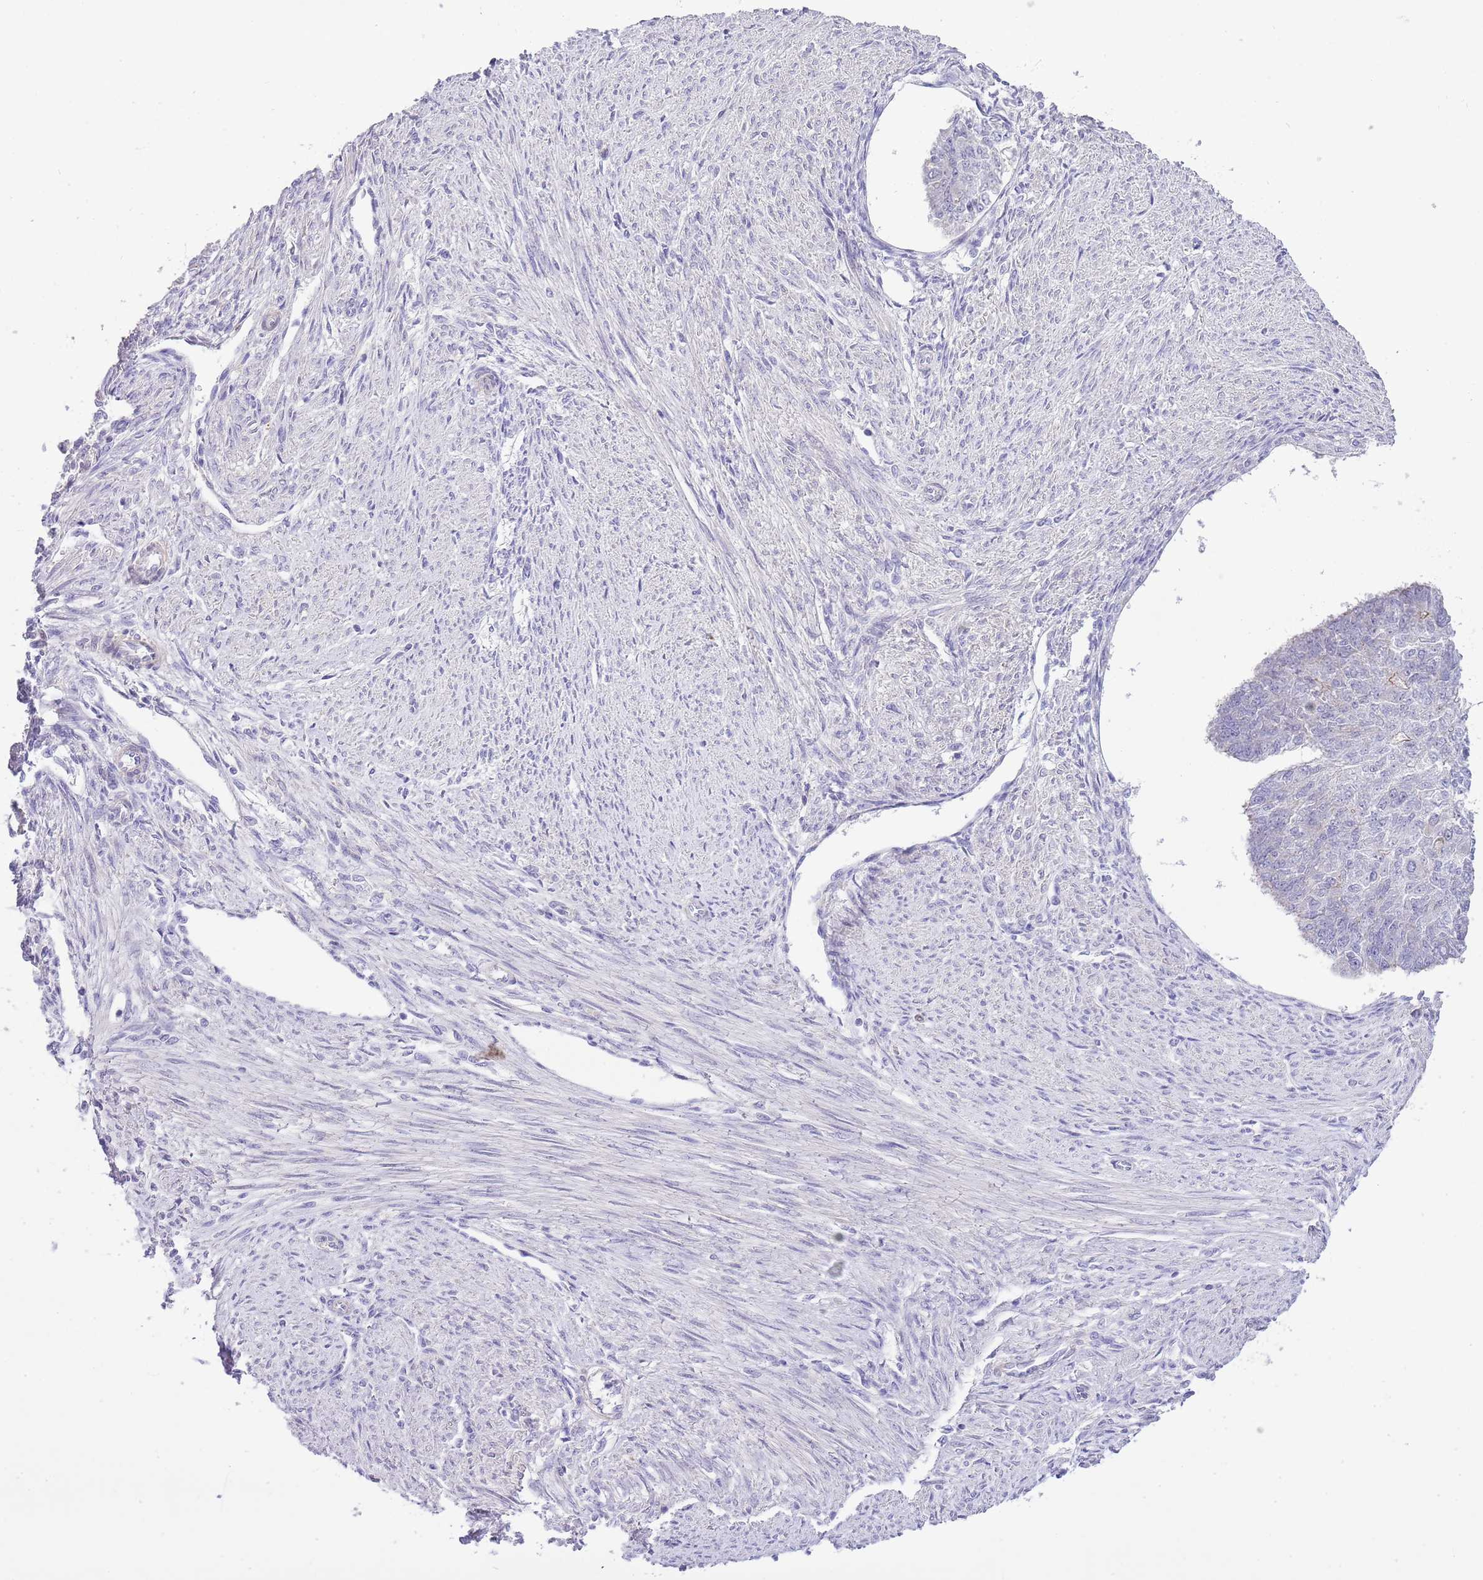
{"staining": {"intensity": "negative", "quantity": "none", "location": "none"}, "tissue": "endometrial cancer", "cell_type": "Tumor cells", "image_type": "cancer", "snomed": [{"axis": "morphology", "description": "Adenocarcinoma, NOS"}, {"axis": "topography", "description": "Endometrium"}], "caption": "A histopathology image of human endometrial cancer is negative for staining in tumor cells. (Brightfield microscopy of DAB immunohistochemistry at high magnification).", "gene": "FBRSL1", "patient": {"sex": "female", "age": 32}}